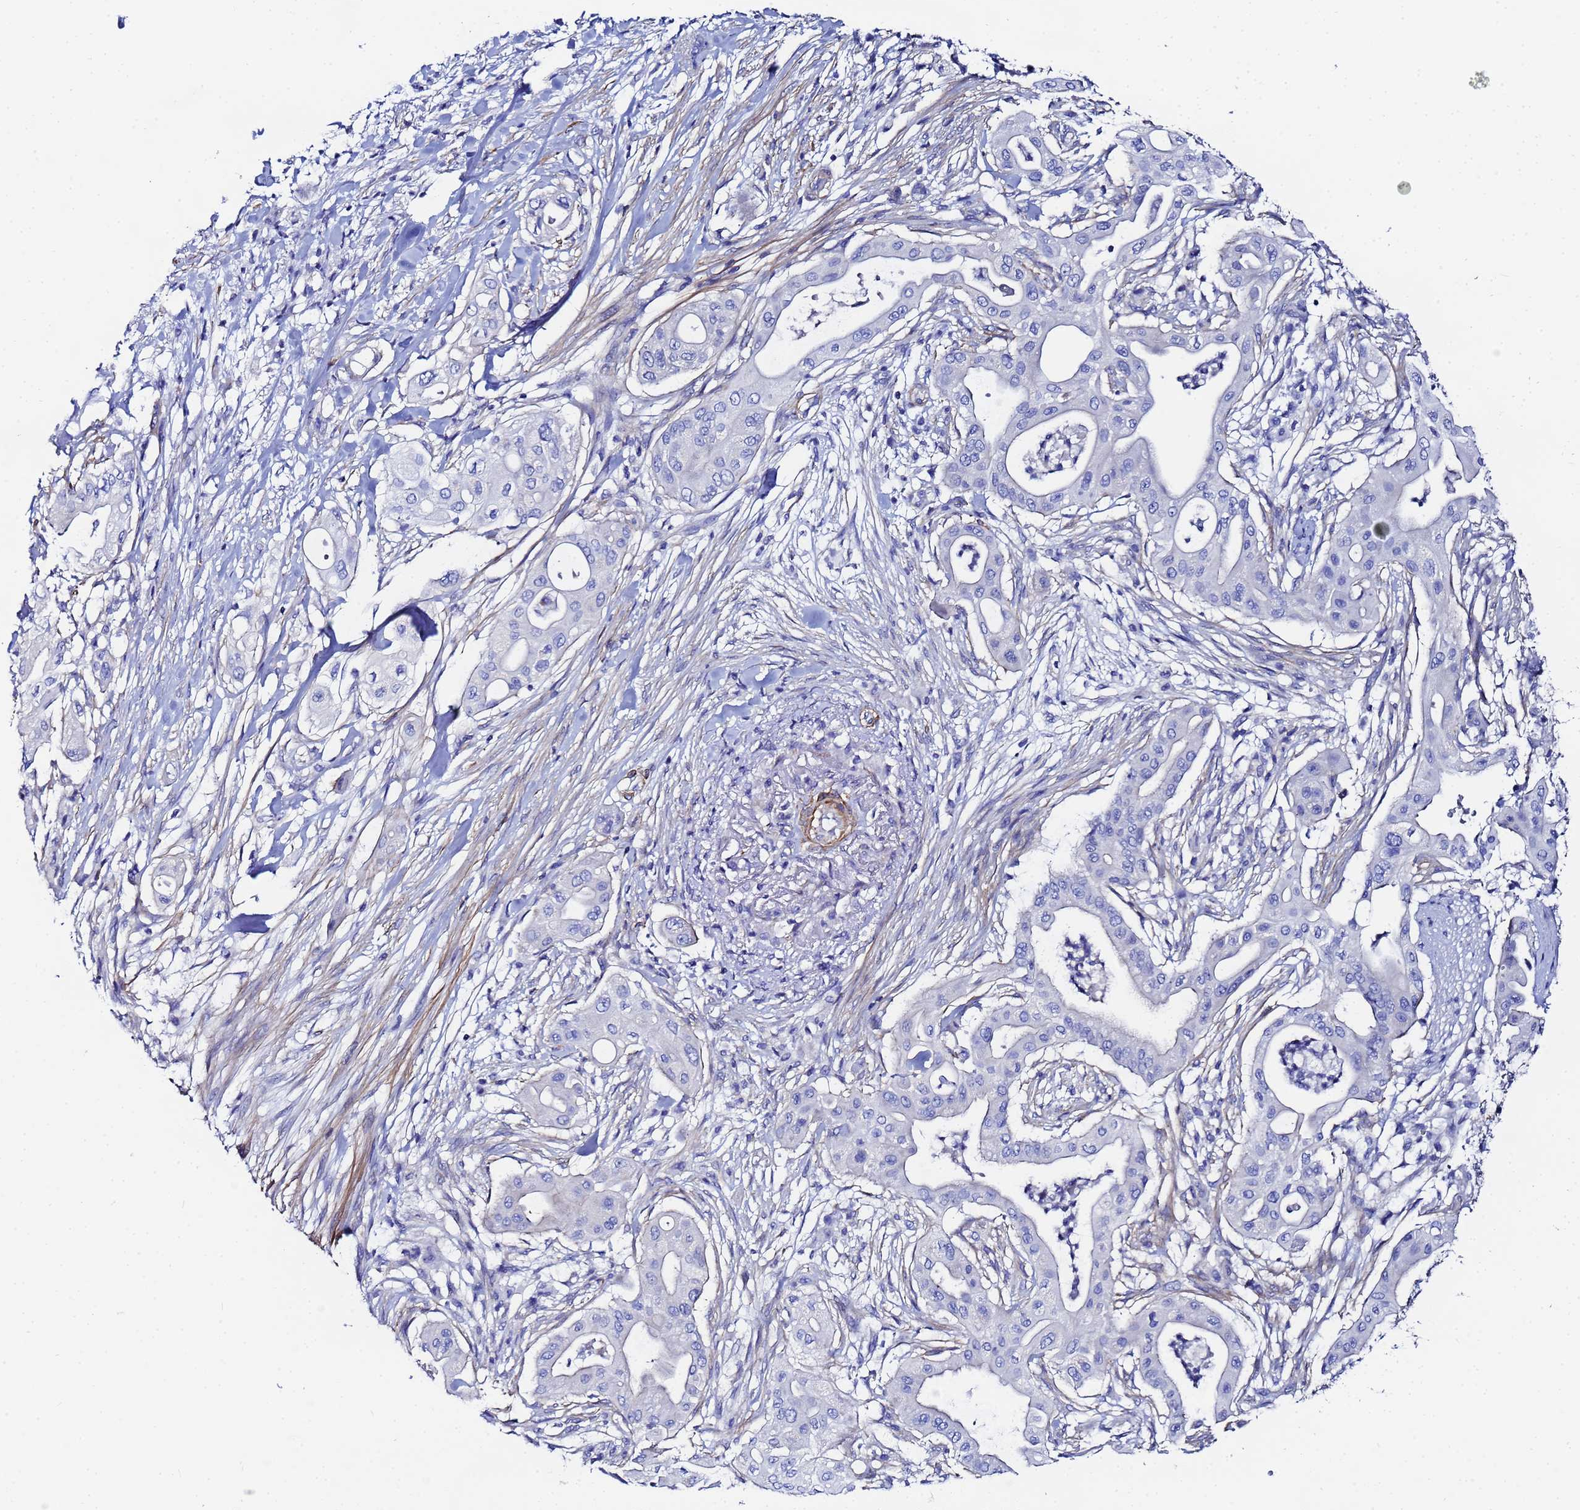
{"staining": {"intensity": "negative", "quantity": "none", "location": "none"}, "tissue": "pancreatic cancer", "cell_type": "Tumor cells", "image_type": "cancer", "snomed": [{"axis": "morphology", "description": "Adenocarcinoma, NOS"}, {"axis": "topography", "description": "Pancreas"}], "caption": "High magnification brightfield microscopy of pancreatic cancer (adenocarcinoma) stained with DAB (brown) and counterstained with hematoxylin (blue): tumor cells show no significant positivity.", "gene": "RAB39B", "patient": {"sex": "male", "age": 68}}